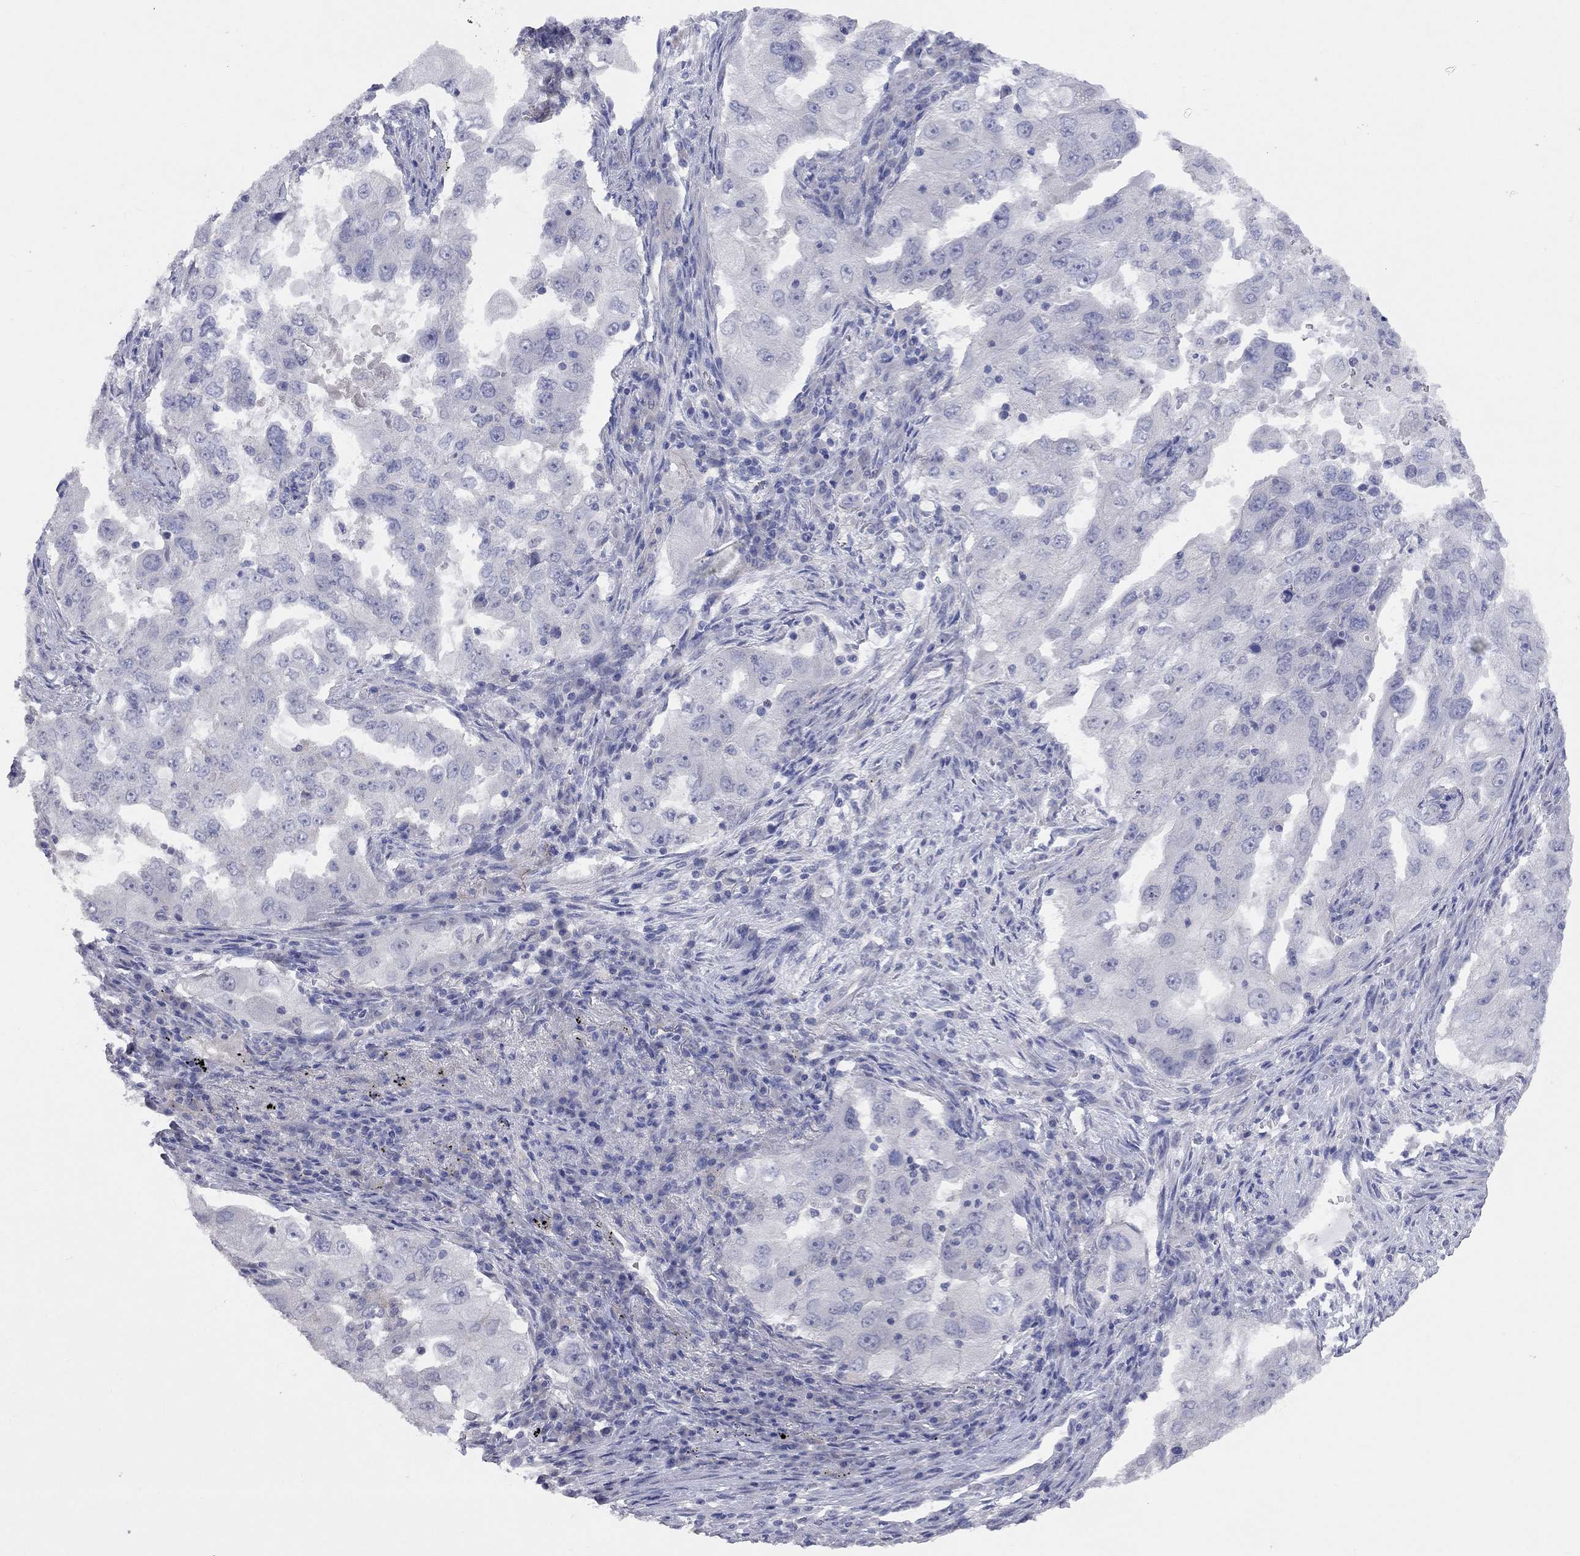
{"staining": {"intensity": "negative", "quantity": "none", "location": "none"}, "tissue": "lung cancer", "cell_type": "Tumor cells", "image_type": "cancer", "snomed": [{"axis": "morphology", "description": "Adenocarcinoma, NOS"}, {"axis": "topography", "description": "Lung"}], "caption": "The micrograph reveals no staining of tumor cells in adenocarcinoma (lung).", "gene": "KCNB1", "patient": {"sex": "female", "age": 61}}